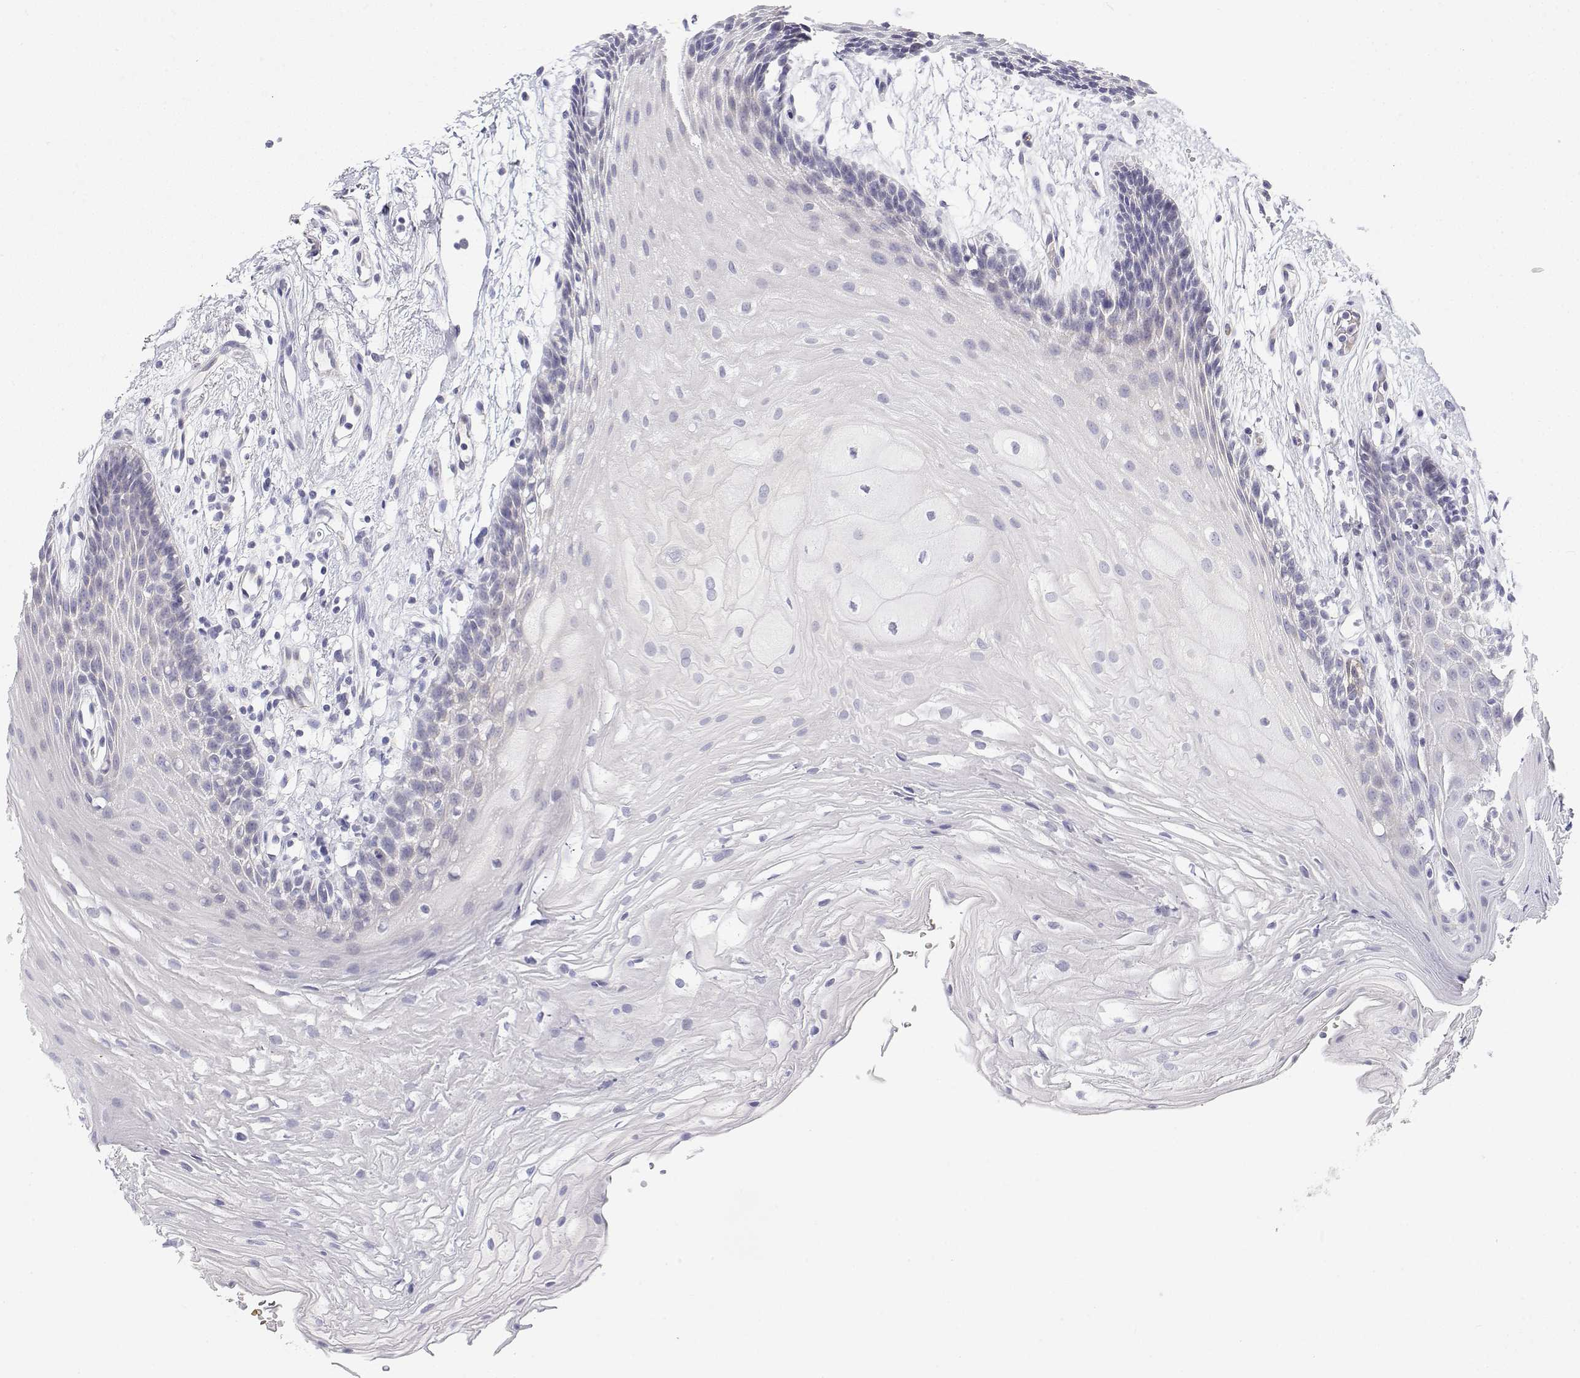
{"staining": {"intensity": "negative", "quantity": "none", "location": "none"}, "tissue": "oral mucosa", "cell_type": "Squamous epithelial cells", "image_type": "normal", "snomed": [{"axis": "morphology", "description": "Normal tissue, NOS"}, {"axis": "morphology", "description": "Squamous cell carcinoma, NOS"}, {"axis": "topography", "description": "Oral tissue"}, {"axis": "topography", "description": "Tounge, NOS"}, {"axis": "topography", "description": "Head-Neck"}], "caption": "DAB immunohistochemical staining of unremarkable human oral mucosa reveals no significant expression in squamous epithelial cells.", "gene": "MISP", "patient": {"sex": "male", "age": 62}}